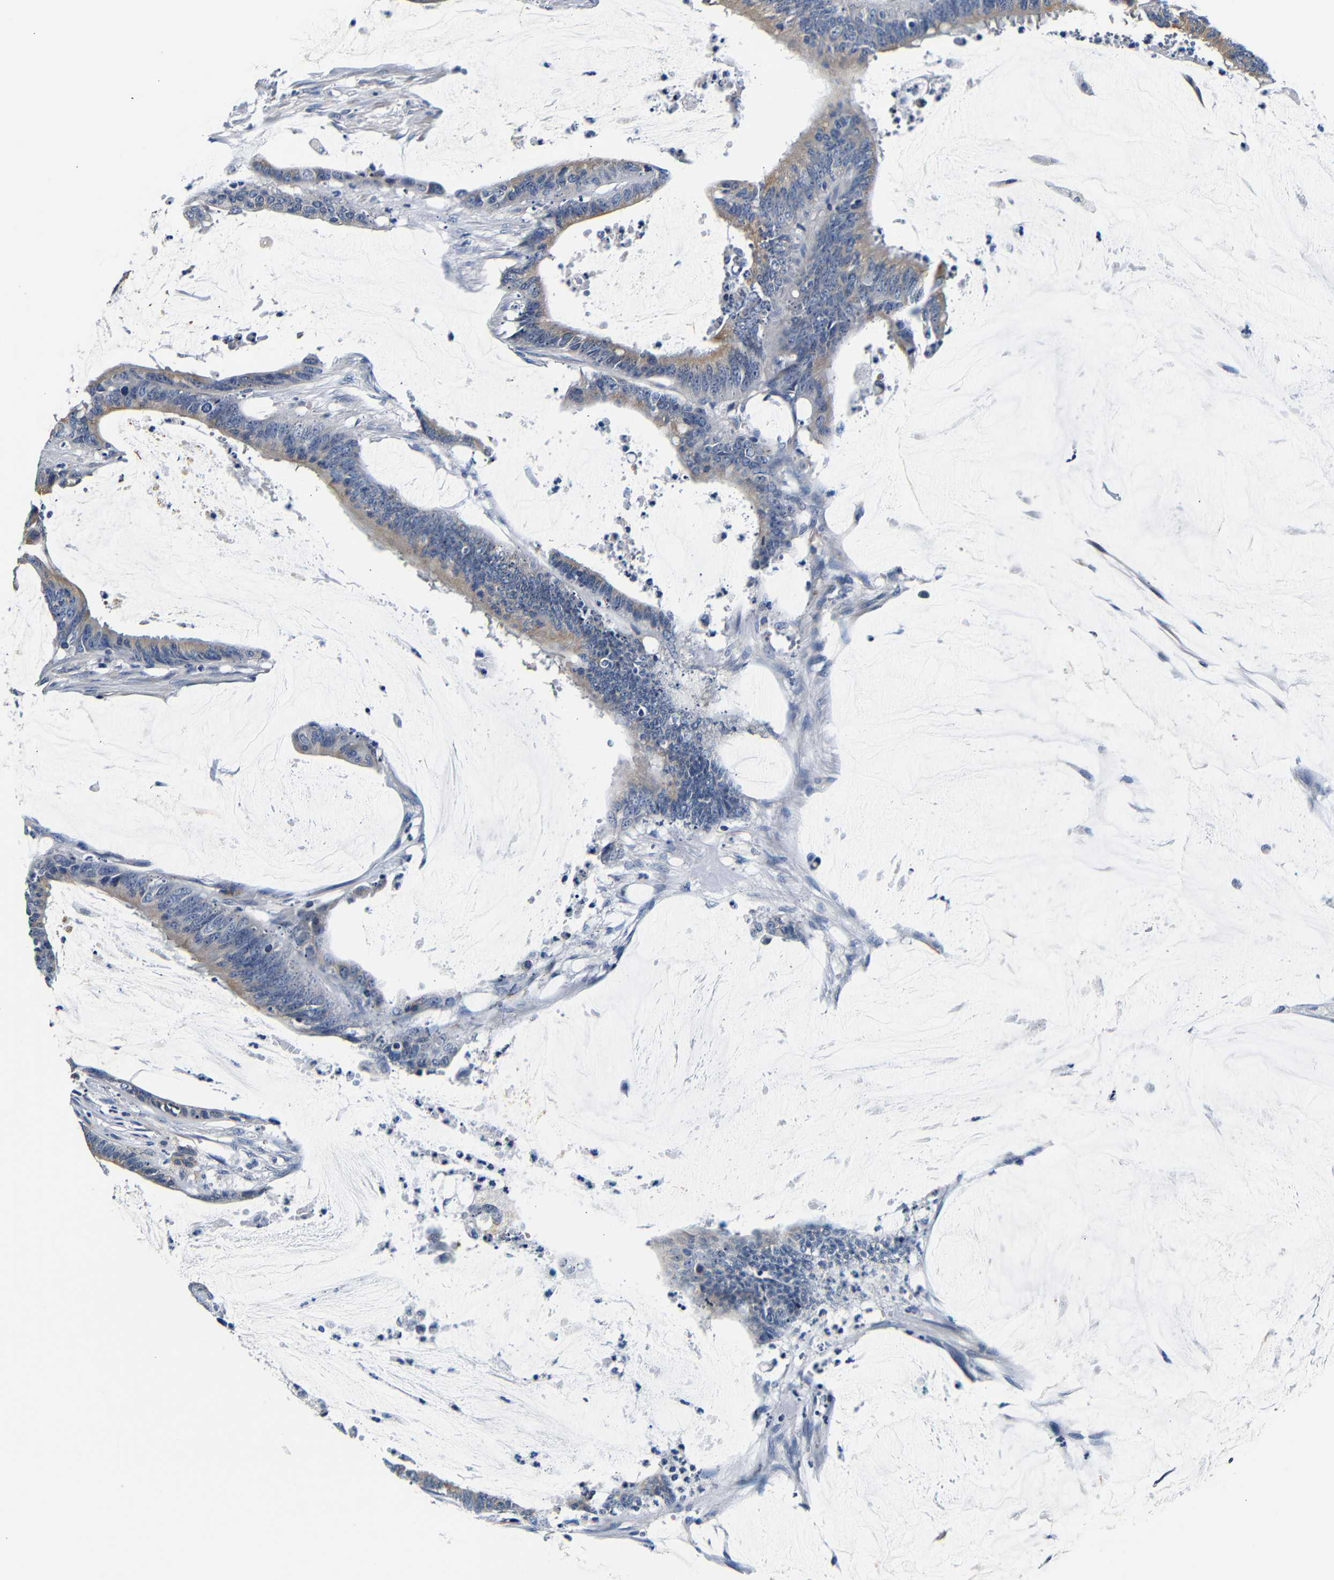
{"staining": {"intensity": "weak", "quantity": "25%-75%", "location": "cytoplasmic/membranous"}, "tissue": "colorectal cancer", "cell_type": "Tumor cells", "image_type": "cancer", "snomed": [{"axis": "morphology", "description": "Adenocarcinoma, NOS"}, {"axis": "topography", "description": "Rectum"}], "caption": "This micrograph shows IHC staining of adenocarcinoma (colorectal), with low weak cytoplasmic/membranous staining in about 25%-75% of tumor cells.", "gene": "GP1BA", "patient": {"sex": "female", "age": 66}}